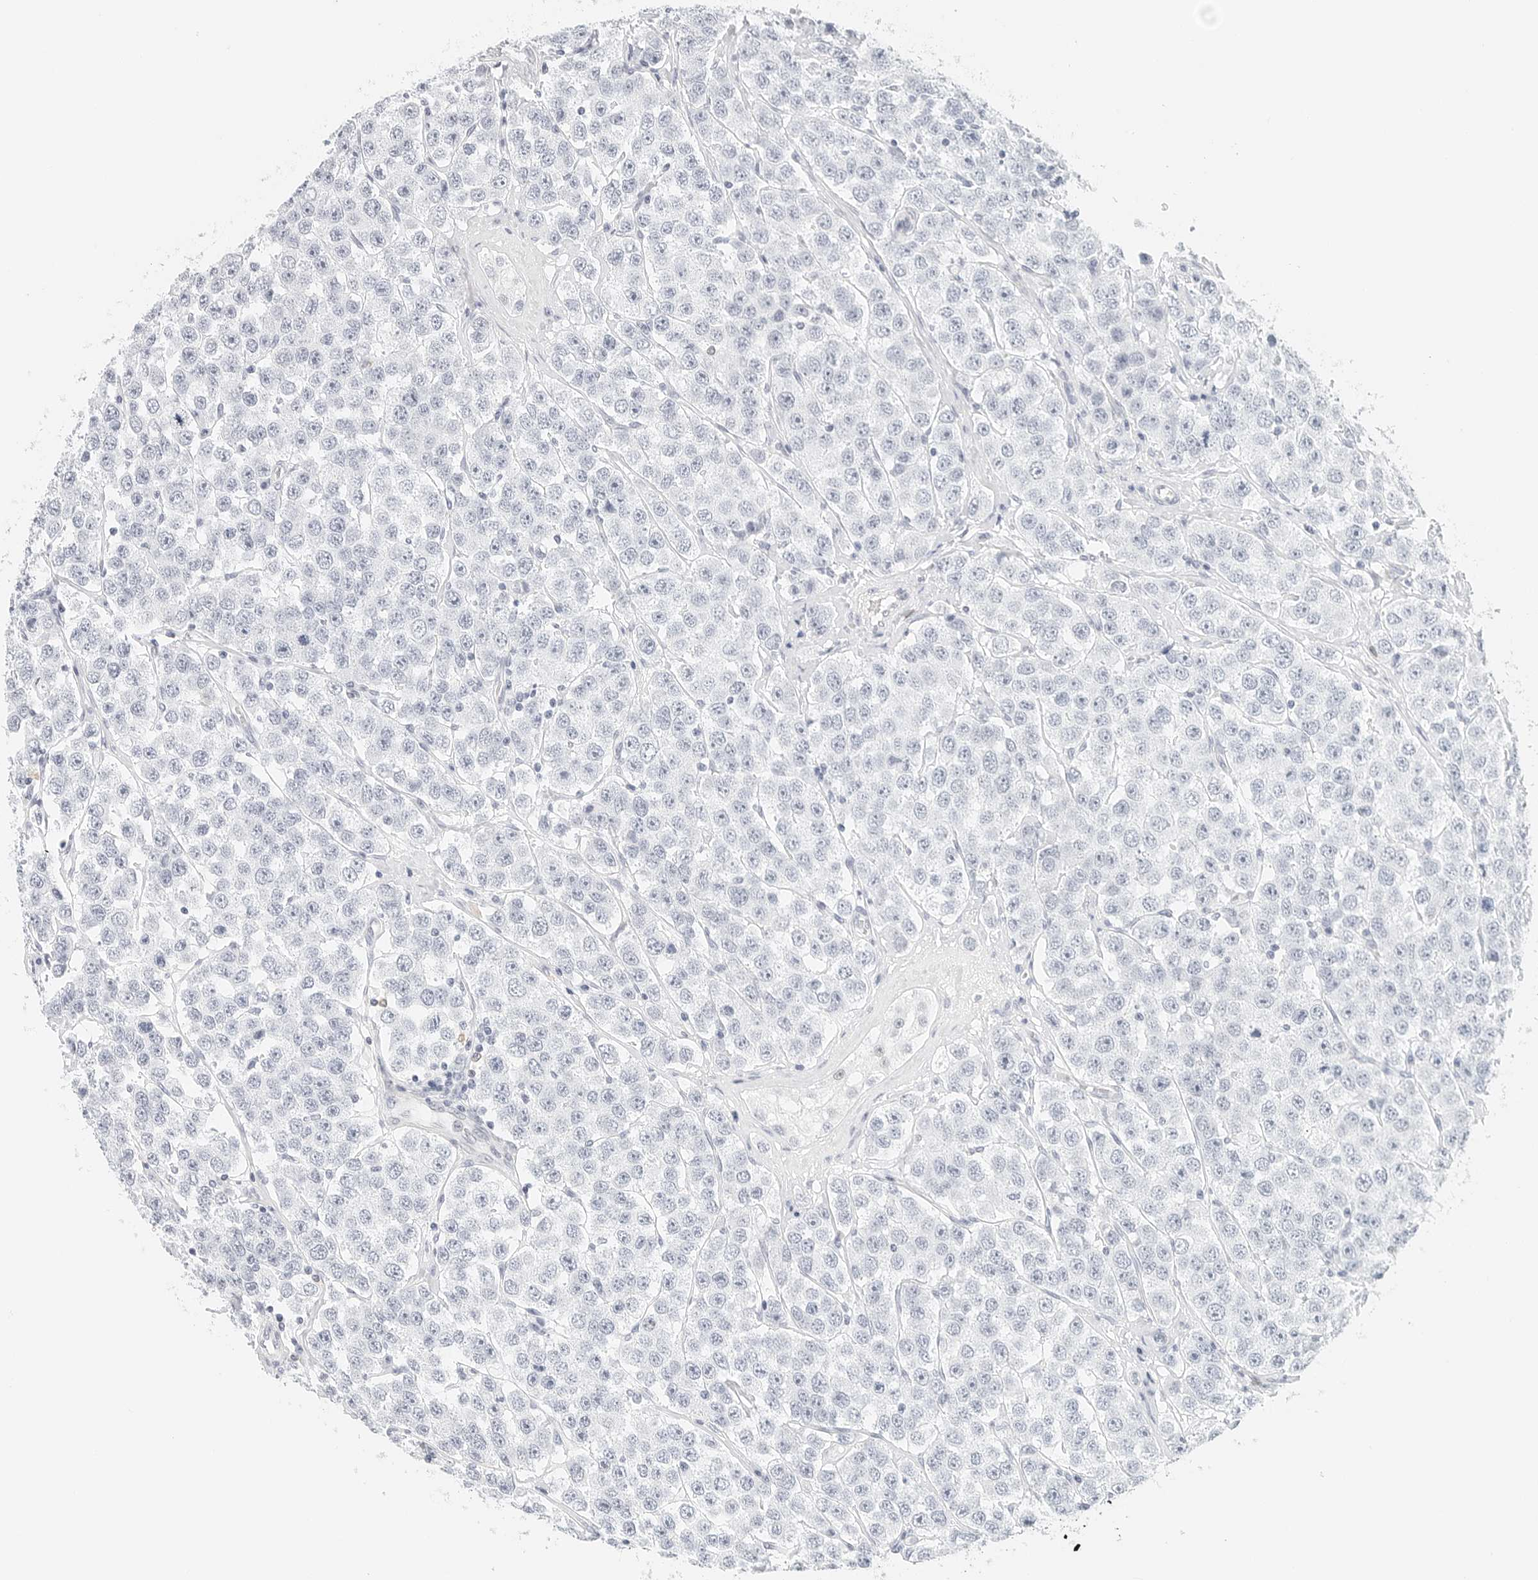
{"staining": {"intensity": "negative", "quantity": "none", "location": "none"}, "tissue": "testis cancer", "cell_type": "Tumor cells", "image_type": "cancer", "snomed": [{"axis": "morphology", "description": "Seminoma, NOS"}, {"axis": "topography", "description": "Testis"}], "caption": "Tumor cells show no significant protein positivity in seminoma (testis).", "gene": "CD22", "patient": {"sex": "male", "age": 28}}